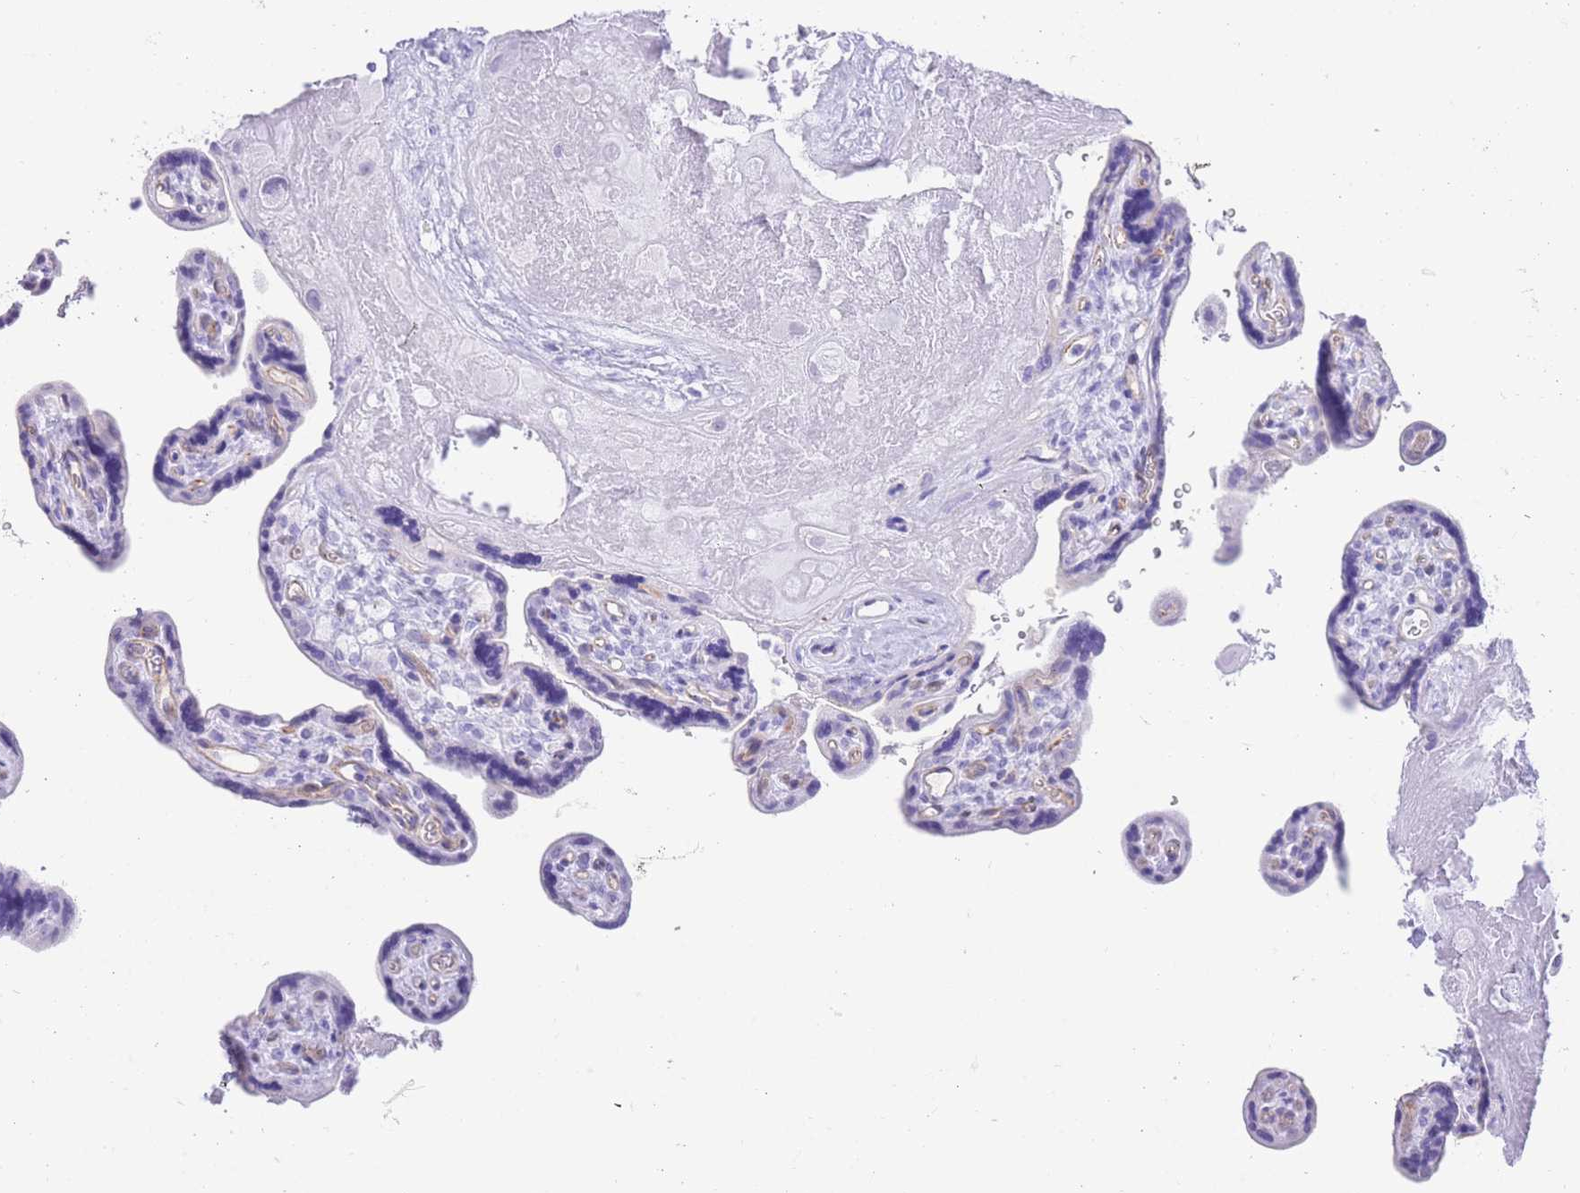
{"staining": {"intensity": "negative", "quantity": "none", "location": "none"}, "tissue": "placenta", "cell_type": "Decidual cells", "image_type": "normal", "snomed": [{"axis": "morphology", "description": "Normal tissue, NOS"}, {"axis": "topography", "description": "Placenta"}], "caption": "The immunohistochemistry histopathology image has no significant staining in decidual cells of placenta.", "gene": "ELOA2", "patient": {"sex": "female", "age": 39}}